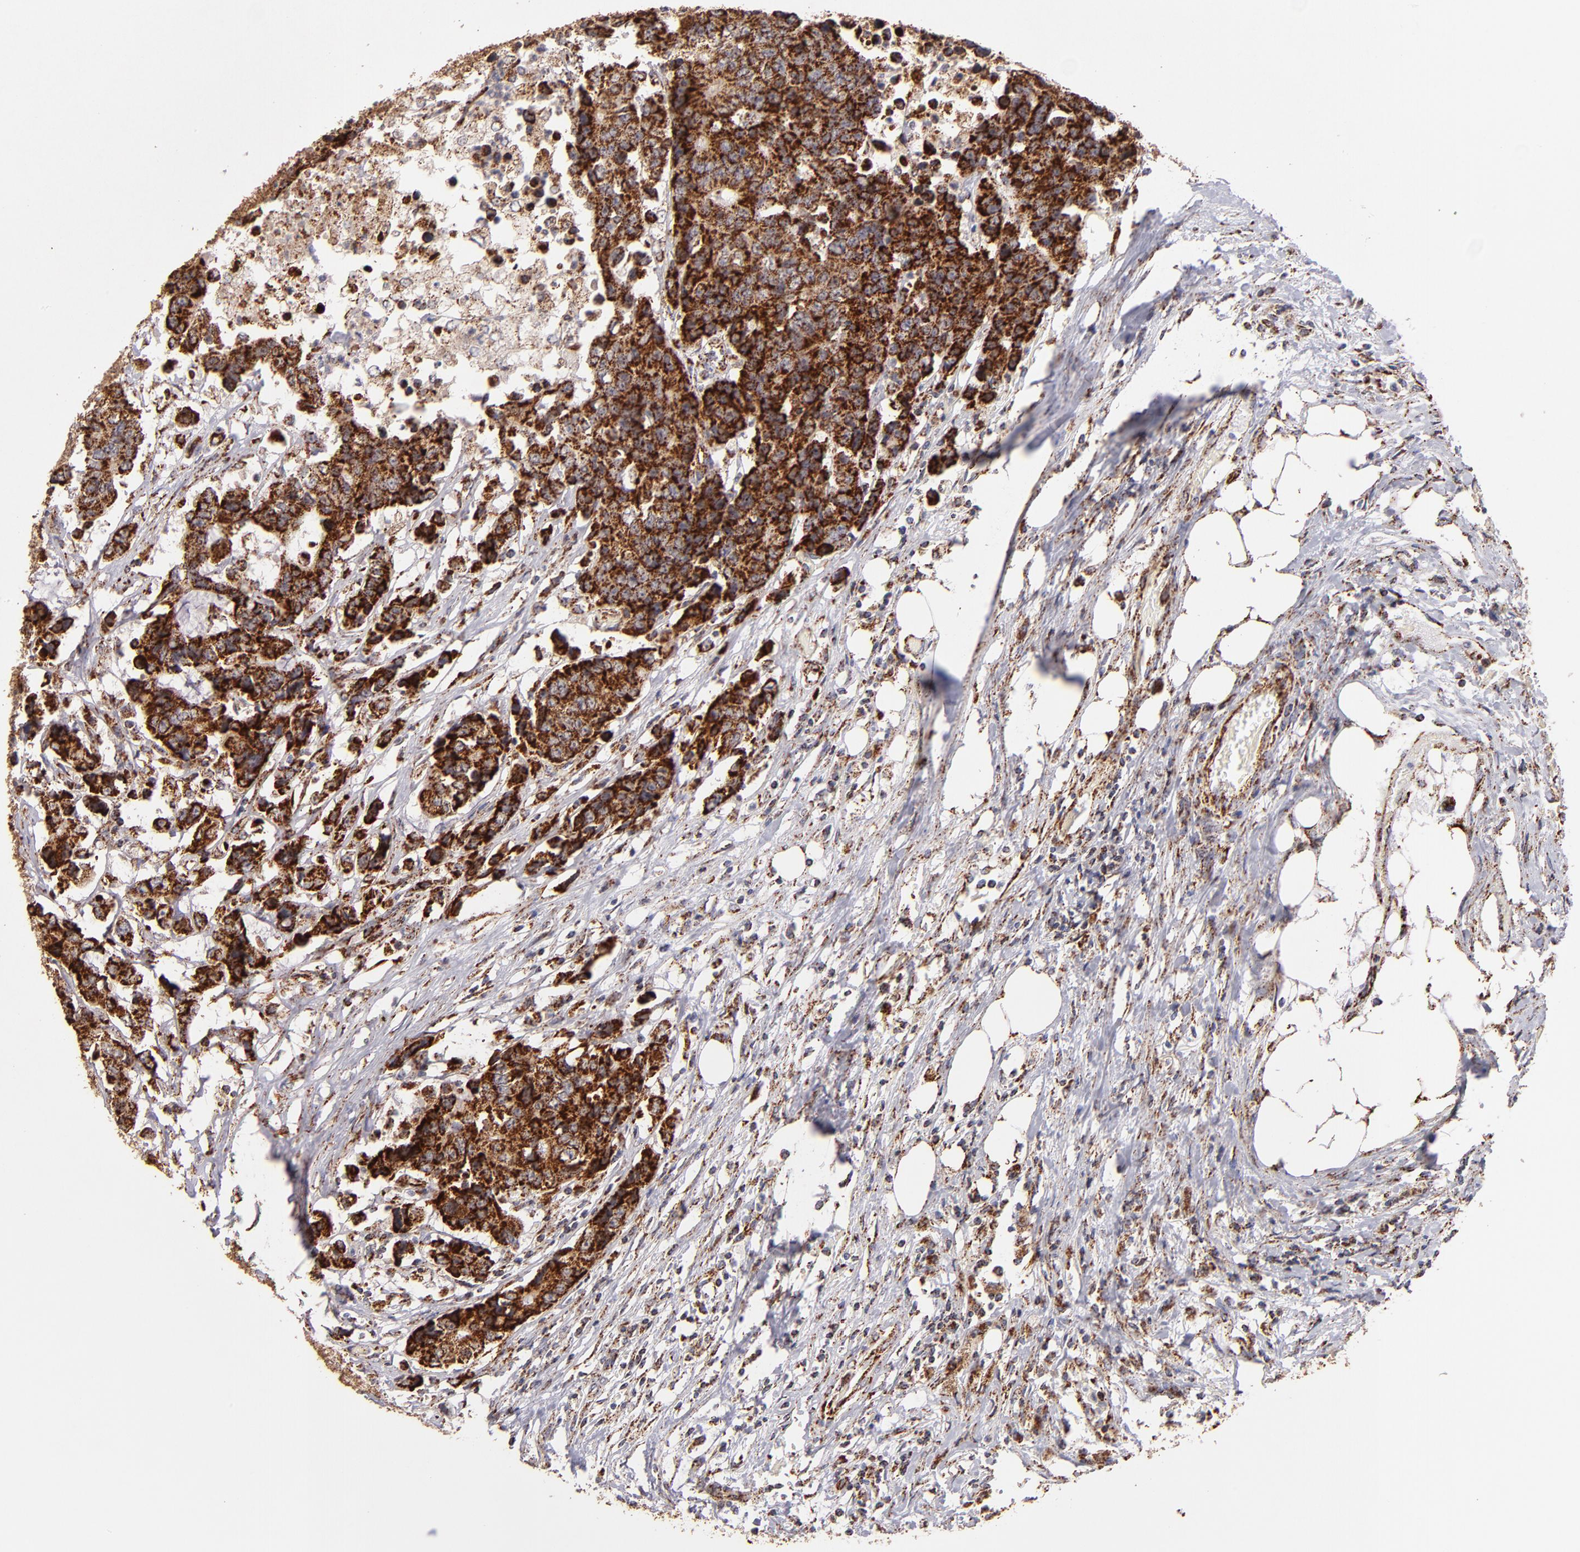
{"staining": {"intensity": "strong", "quantity": ">75%", "location": "cytoplasmic/membranous"}, "tissue": "colorectal cancer", "cell_type": "Tumor cells", "image_type": "cancer", "snomed": [{"axis": "morphology", "description": "Adenocarcinoma, NOS"}, {"axis": "topography", "description": "Colon"}], "caption": "Brown immunohistochemical staining in colorectal cancer (adenocarcinoma) exhibits strong cytoplasmic/membranous expression in approximately >75% of tumor cells.", "gene": "DLST", "patient": {"sex": "female", "age": 86}}